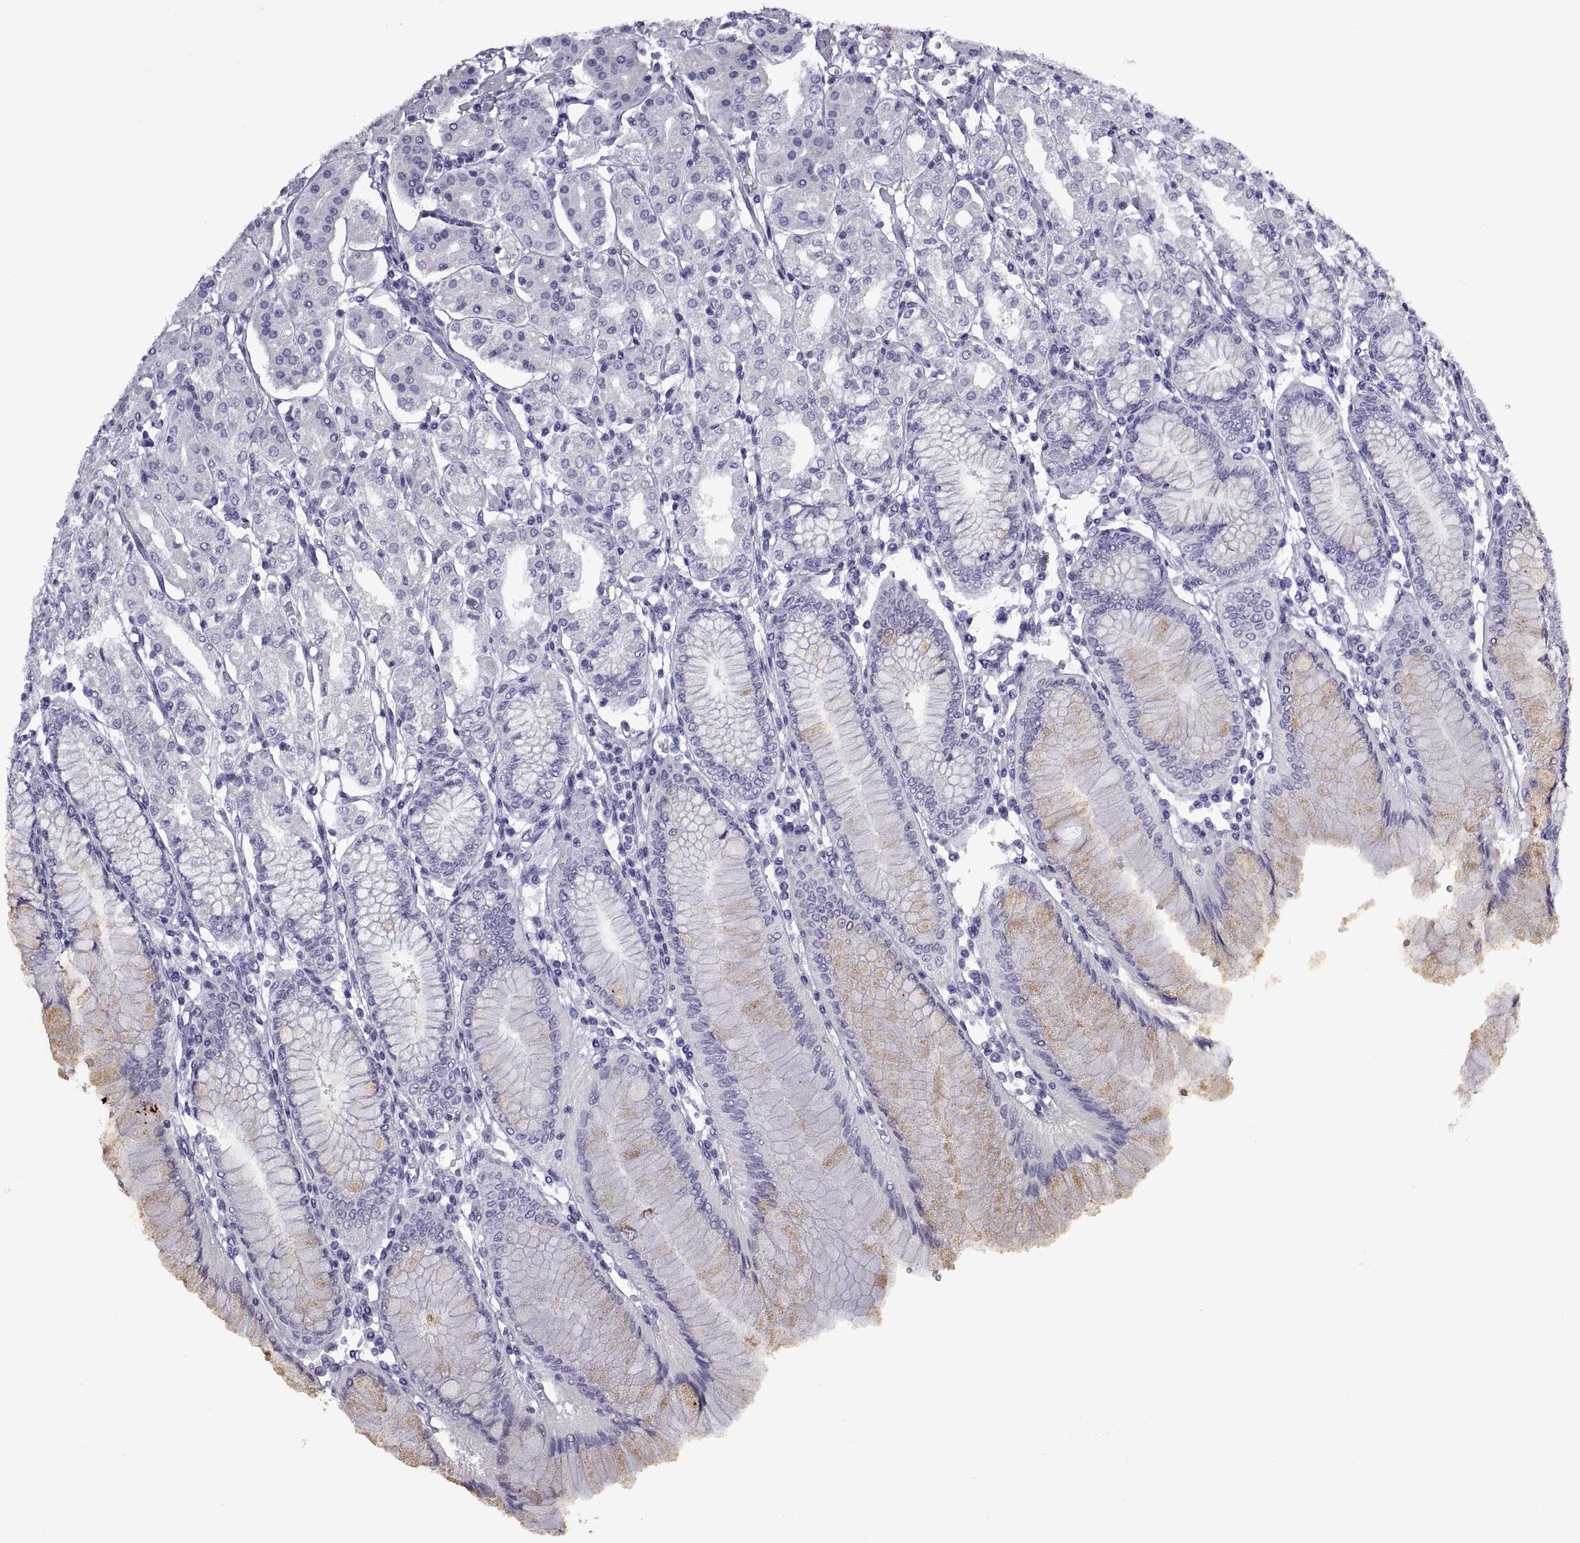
{"staining": {"intensity": "negative", "quantity": "none", "location": "none"}, "tissue": "stomach", "cell_type": "Glandular cells", "image_type": "normal", "snomed": [{"axis": "morphology", "description": "Normal tissue, NOS"}, {"axis": "topography", "description": "Skeletal muscle"}, {"axis": "topography", "description": "Stomach"}], "caption": "Photomicrograph shows no significant protein positivity in glandular cells of unremarkable stomach.", "gene": "CRISP1", "patient": {"sex": "female", "age": 57}}